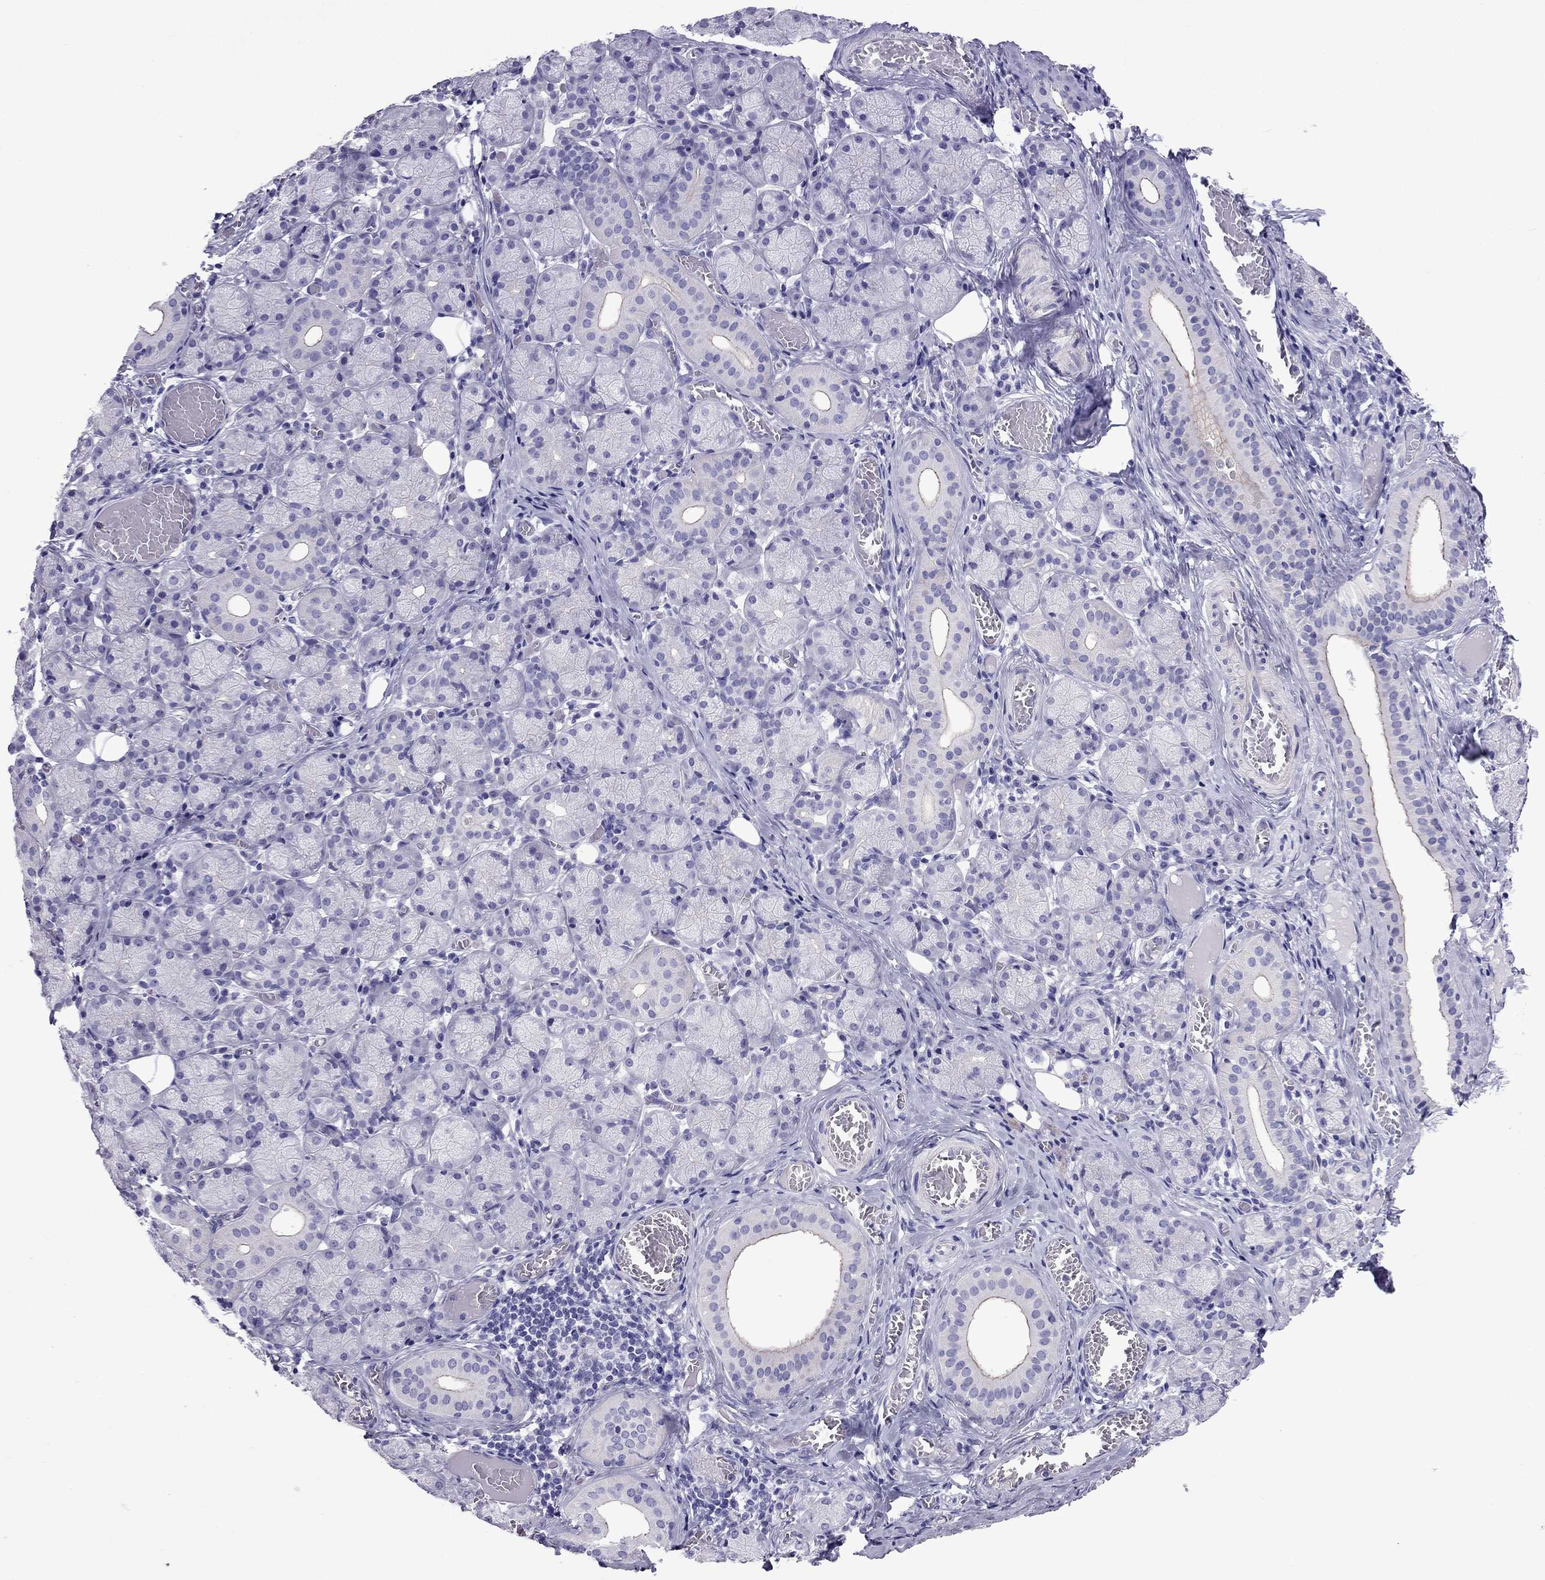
{"staining": {"intensity": "negative", "quantity": "none", "location": "none"}, "tissue": "salivary gland", "cell_type": "Glandular cells", "image_type": "normal", "snomed": [{"axis": "morphology", "description": "Normal tissue, NOS"}, {"axis": "topography", "description": "Salivary gland"}, {"axis": "topography", "description": "Peripheral nerve tissue"}], "caption": "Photomicrograph shows no protein expression in glandular cells of unremarkable salivary gland. (Stains: DAB (3,3'-diaminobenzidine) IHC with hematoxylin counter stain, Microscopy: brightfield microscopy at high magnification).", "gene": "MYL11", "patient": {"sex": "female", "age": 24}}